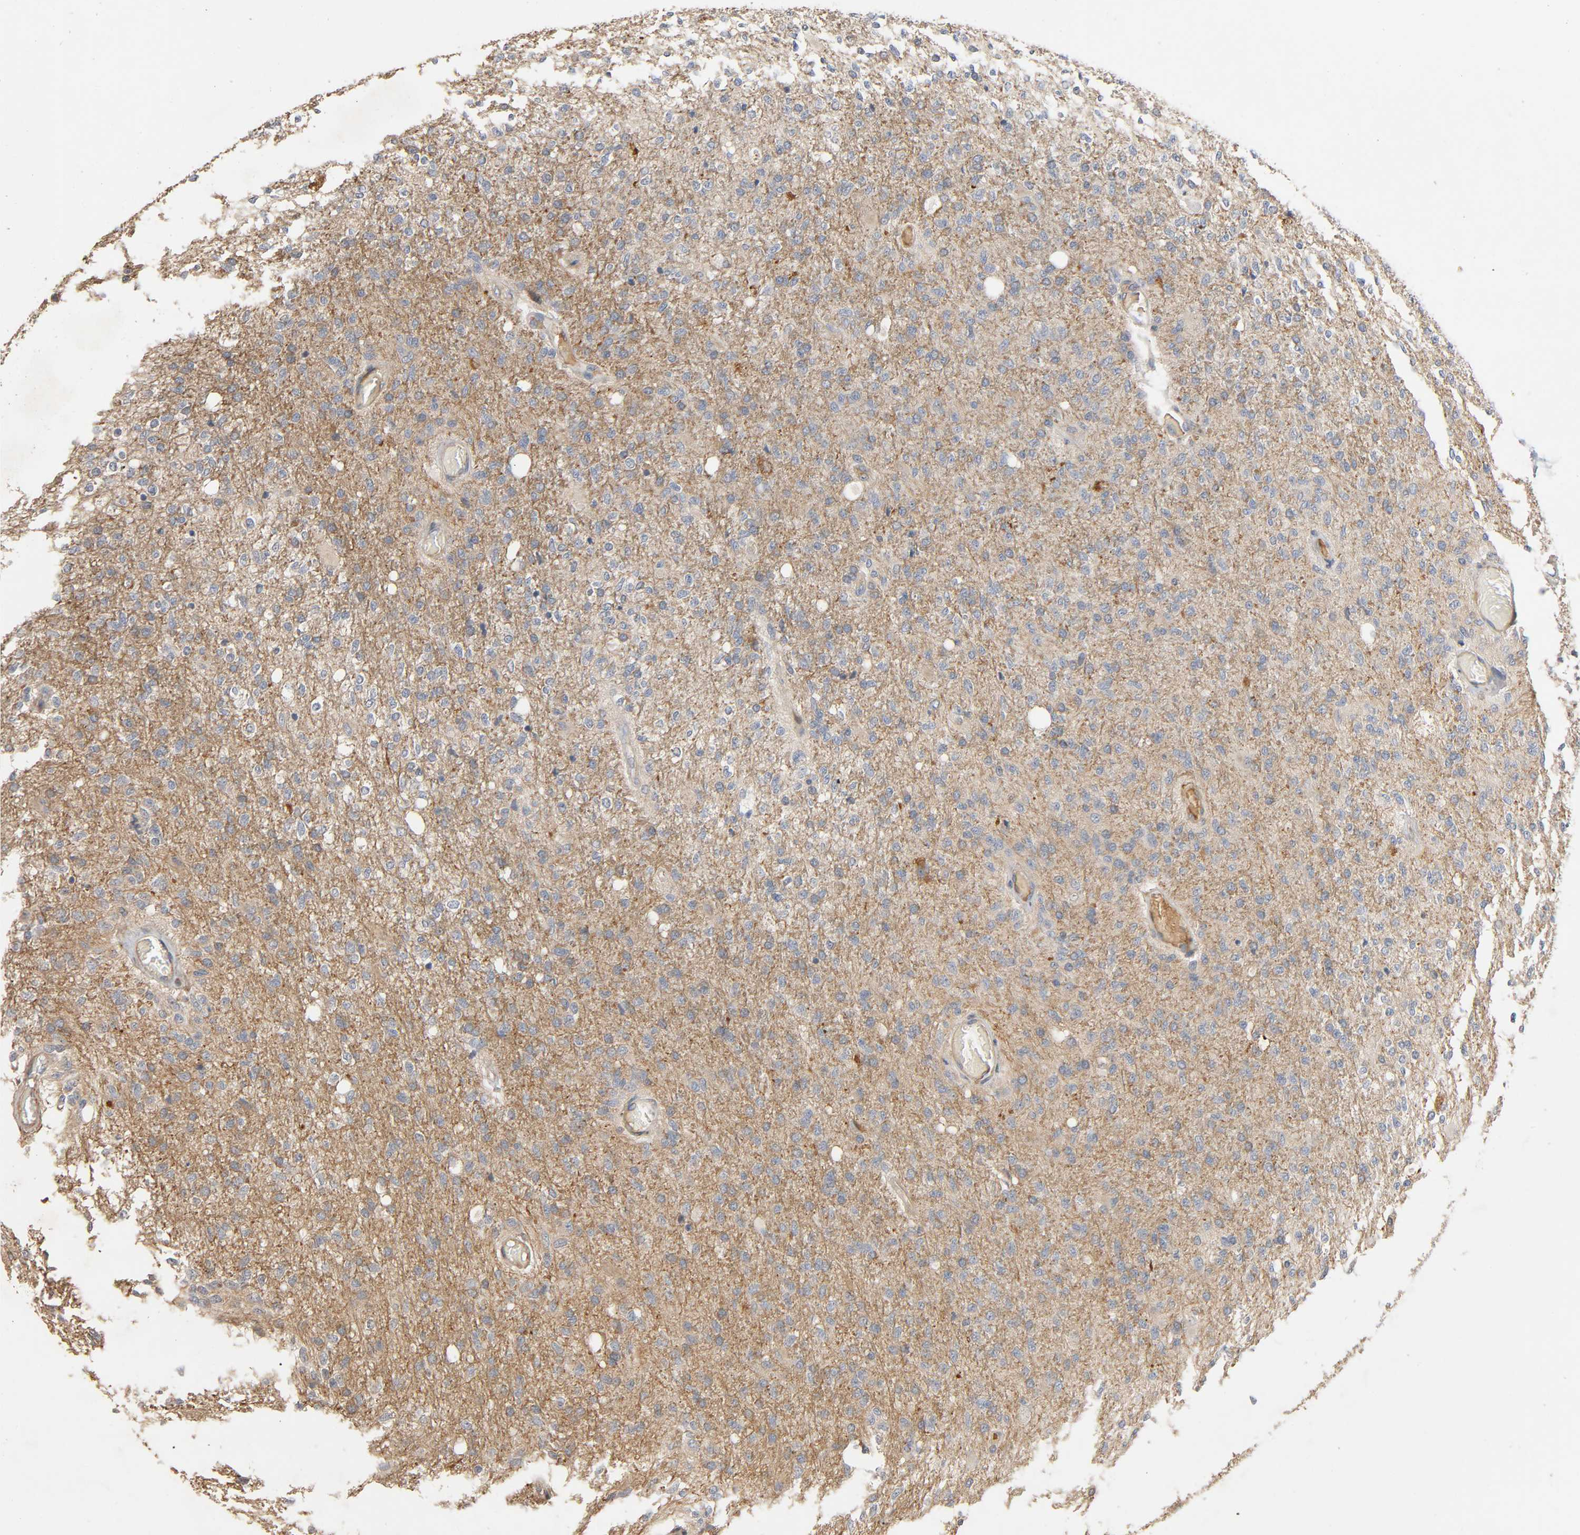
{"staining": {"intensity": "negative", "quantity": "none", "location": "none"}, "tissue": "glioma", "cell_type": "Tumor cells", "image_type": "cancer", "snomed": [{"axis": "morphology", "description": "Normal tissue, NOS"}, {"axis": "morphology", "description": "Glioma, malignant, High grade"}, {"axis": "topography", "description": "Cerebral cortex"}], "caption": "IHC of high-grade glioma (malignant) demonstrates no positivity in tumor cells.", "gene": "SGSM1", "patient": {"sex": "male", "age": 77}}